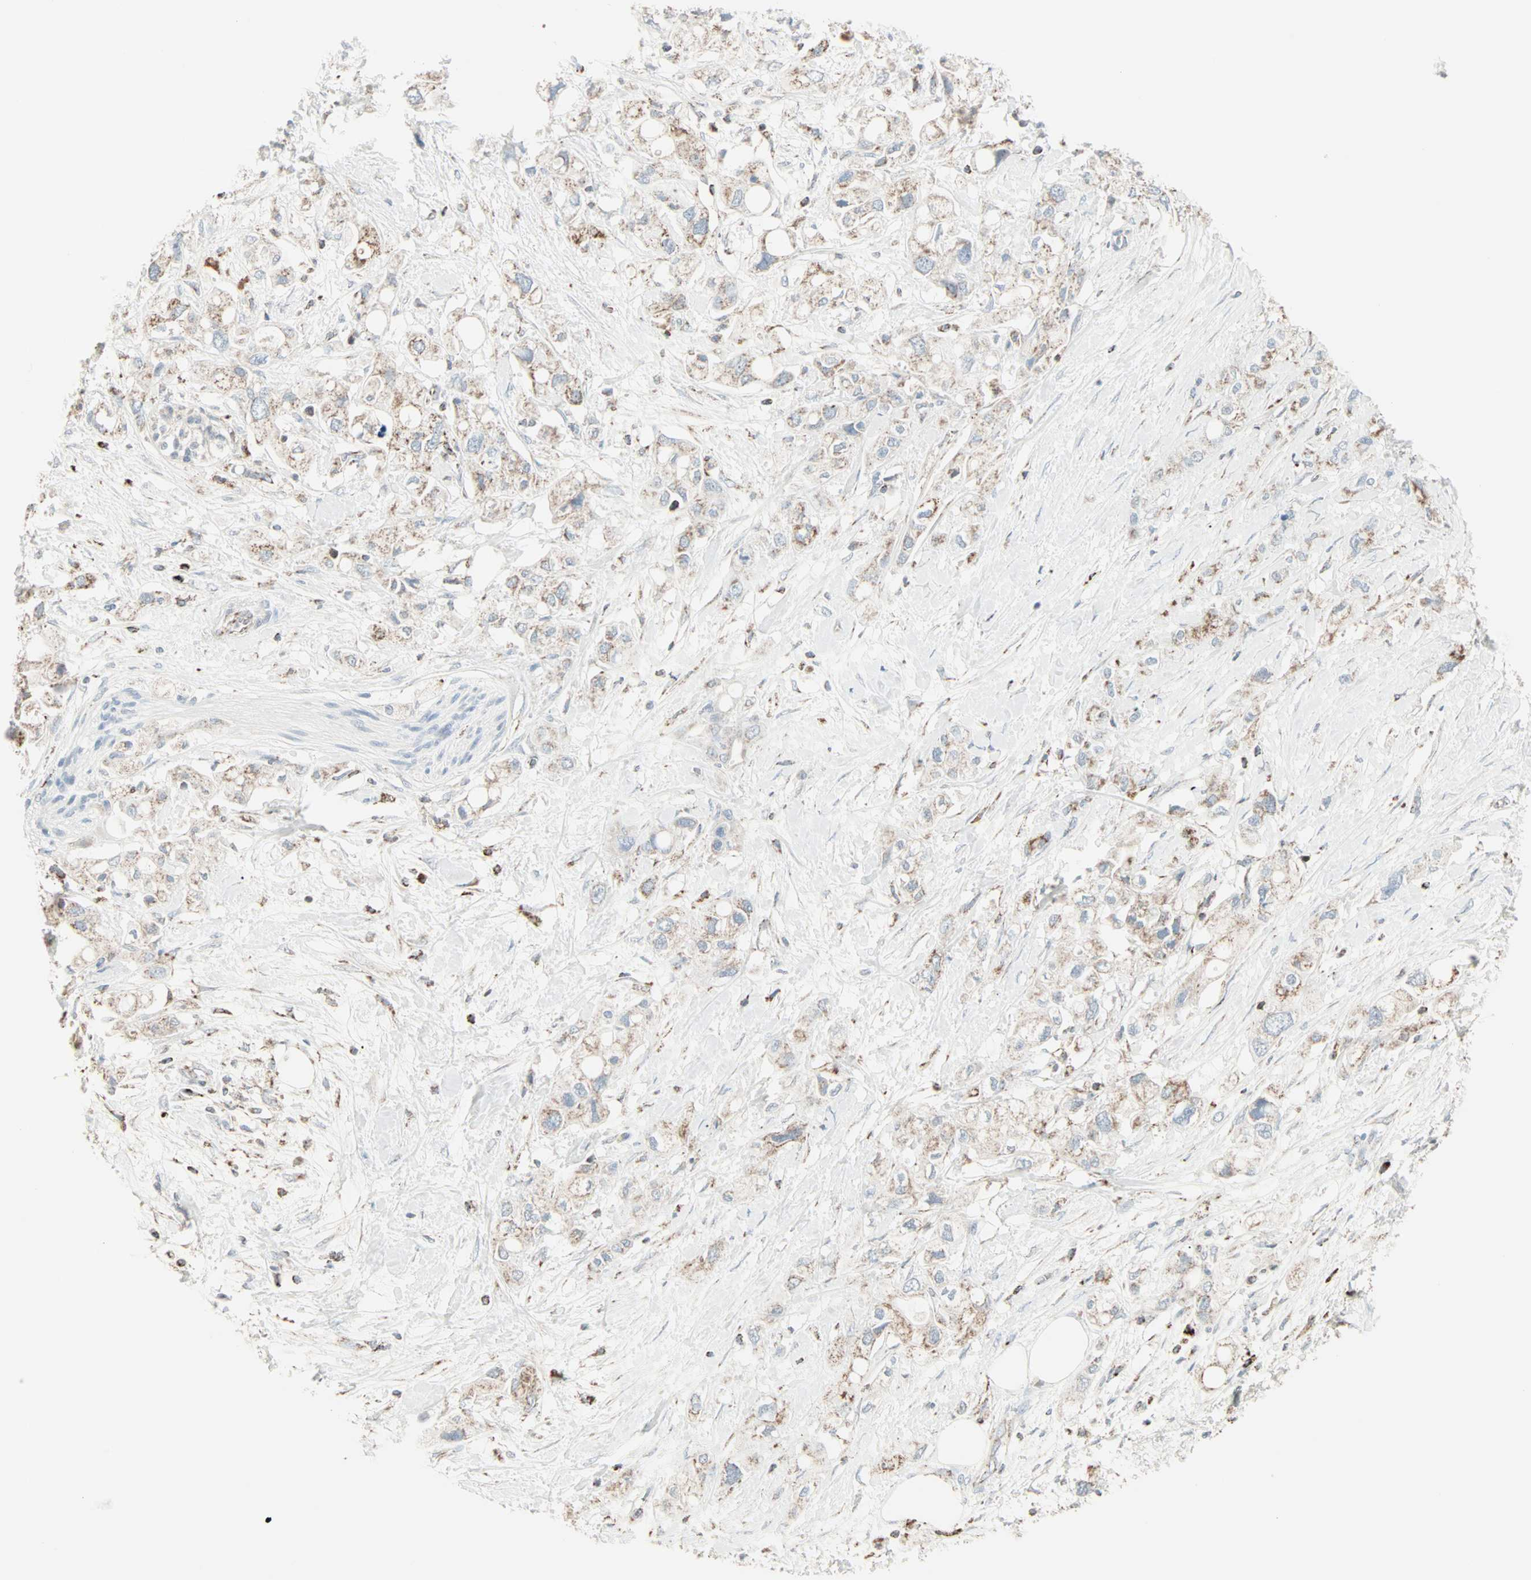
{"staining": {"intensity": "weak", "quantity": "25%-75%", "location": "cytoplasmic/membranous"}, "tissue": "pancreatic cancer", "cell_type": "Tumor cells", "image_type": "cancer", "snomed": [{"axis": "morphology", "description": "Adenocarcinoma, NOS"}, {"axis": "topography", "description": "Pancreas"}], "caption": "The immunohistochemical stain labels weak cytoplasmic/membranous positivity in tumor cells of pancreatic cancer tissue.", "gene": "IDH2", "patient": {"sex": "female", "age": 56}}